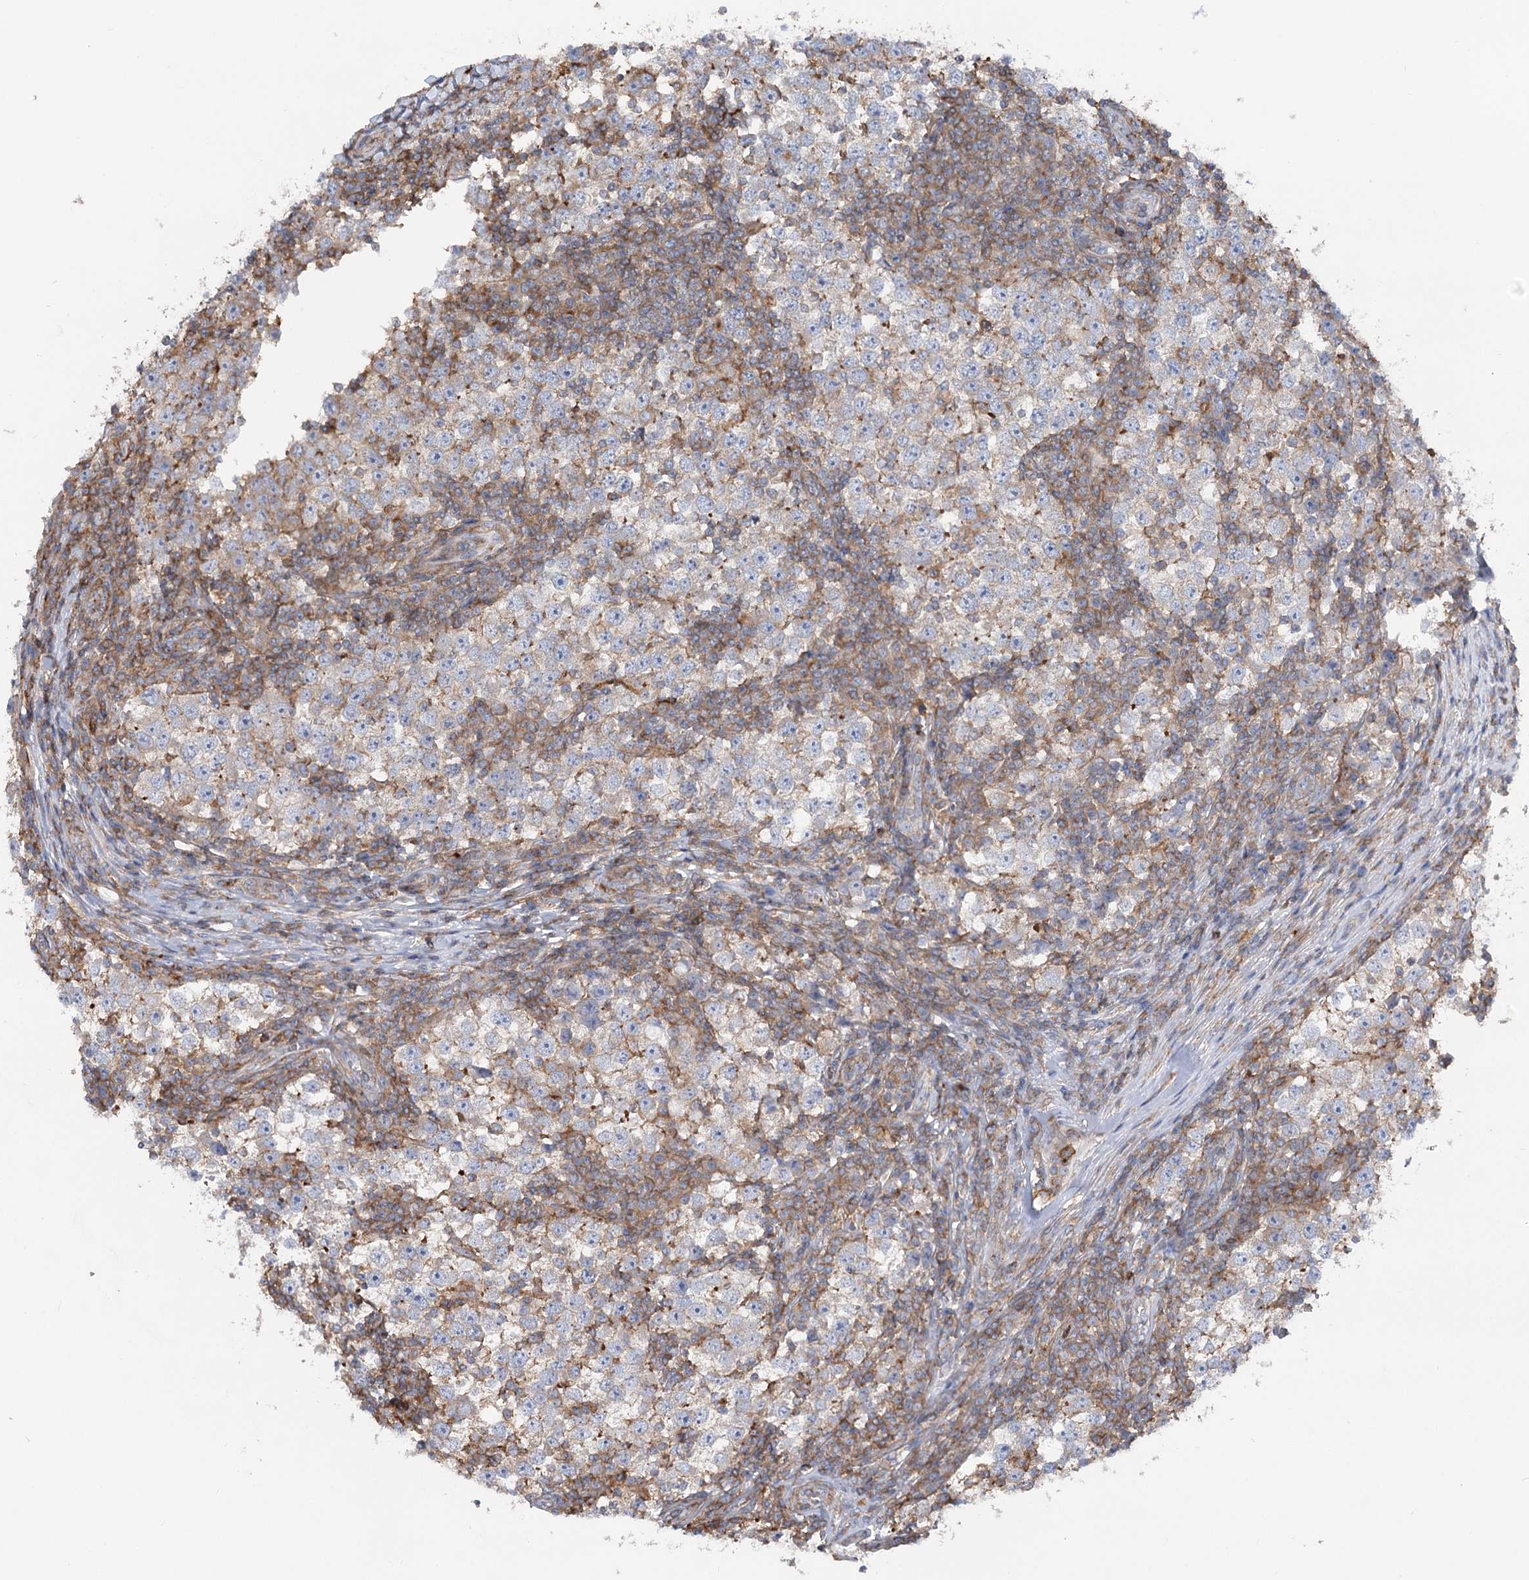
{"staining": {"intensity": "weak", "quantity": "<25%", "location": "cytoplasmic/membranous"}, "tissue": "testis cancer", "cell_type": "Tumor cells", "image_type": "cancer", "snomed": [{"axis": "morphology", "description": "Seminoma, NOS"}, {"axis": "topography", "description": "Testis"}], "caption": "High power microscopy photomicrograph of an IHC photomicrograph of seminoma (testis), revealing no significant positivity in tumor cells.", "gene": "LARP1B", "patient": {"sex": "male", "age": 65}}